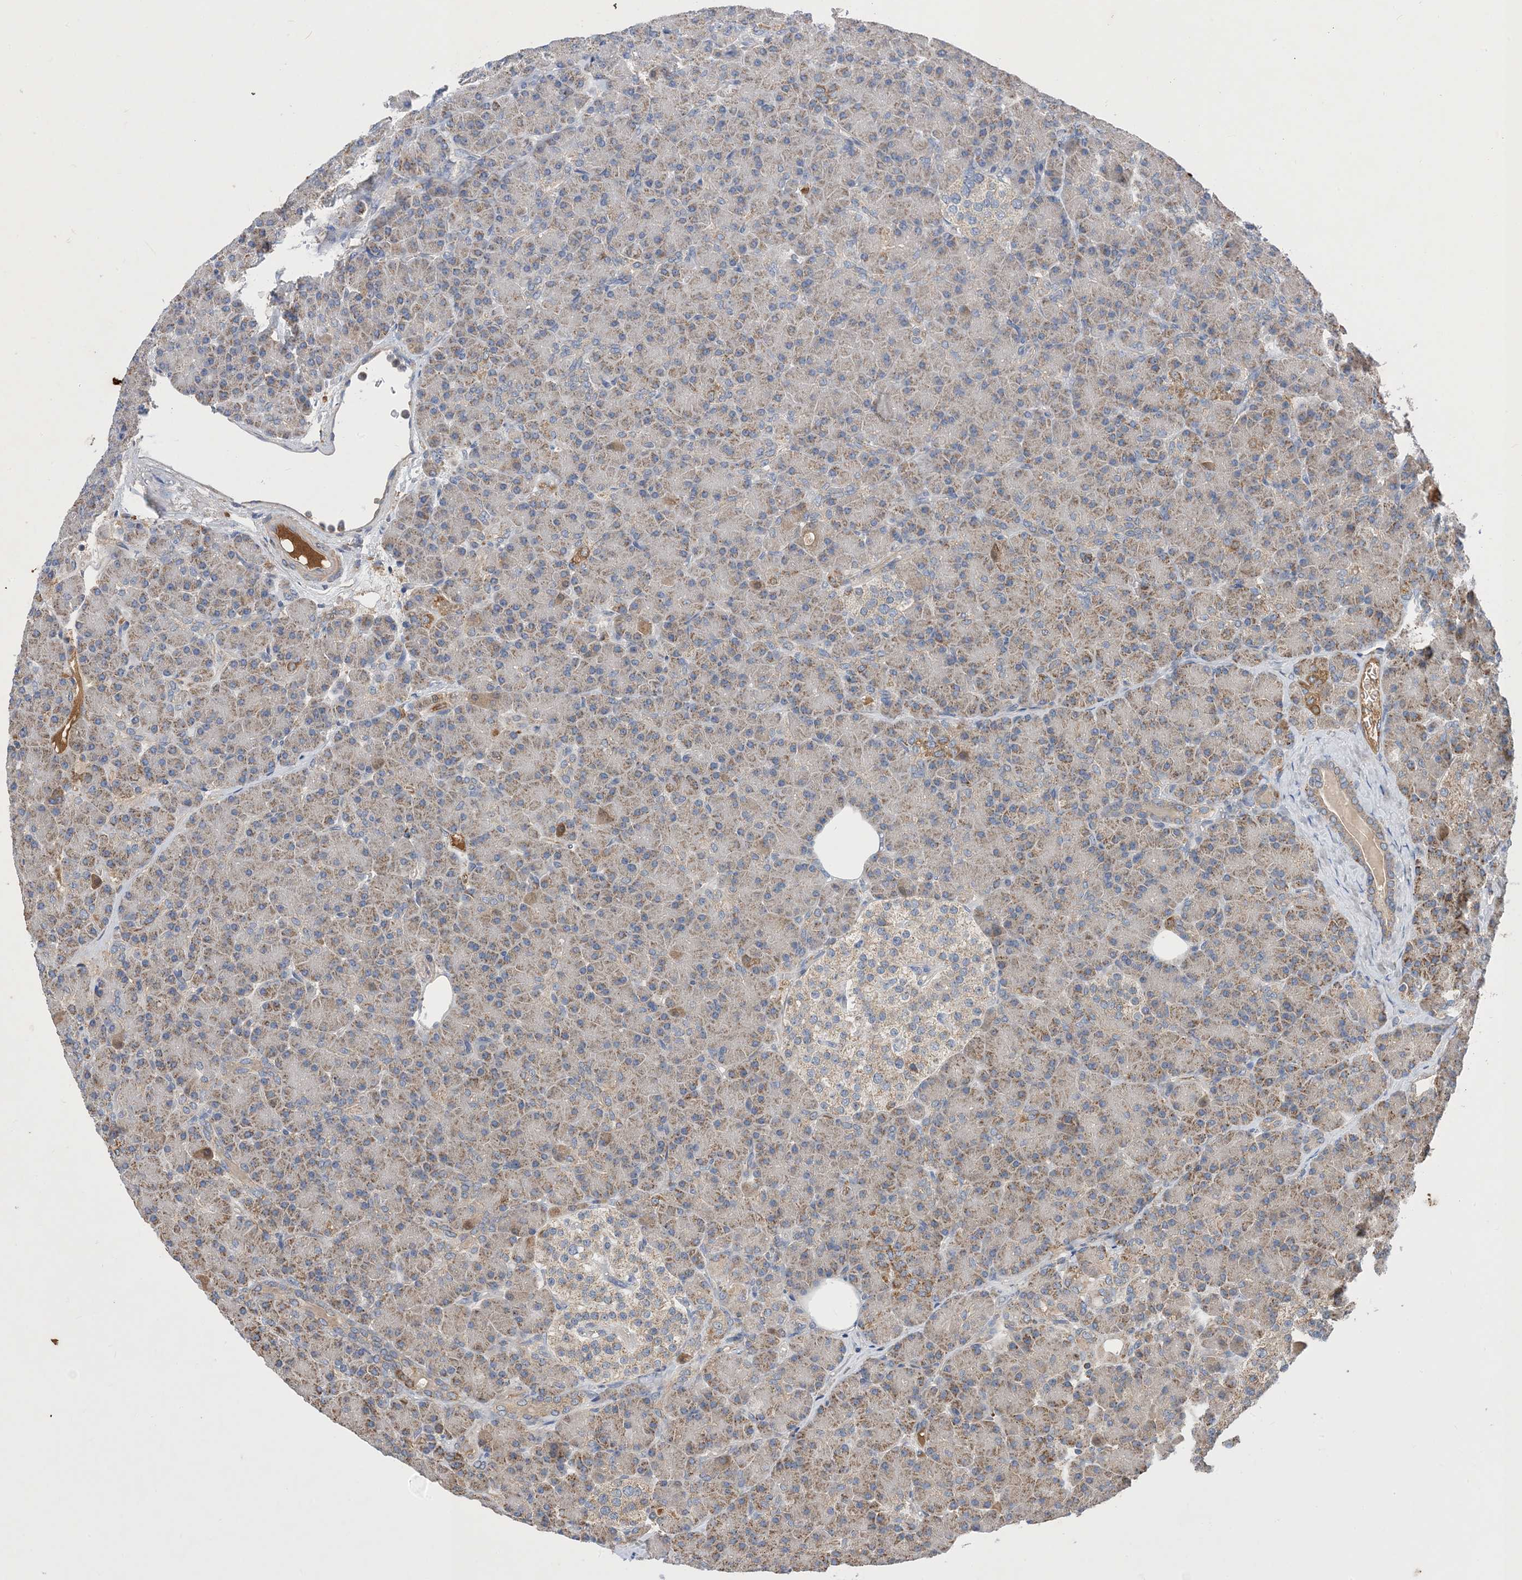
{"staining": {"intensity": "moderate", "quantity": "<25%", "location": "cytoplasmic/membranous"}, "tissue": "pancreas", "cell_type": "Exocrine glandular cells", "image_type": "normal", "snomed": [{"axis": "morphology", "description": "Normal tissue, NOS"}, {"axis": "topography", "description": "Pancreas"}], "caption": "Immunohistochemical staining of unremarkable pancreas exhibits <25% levels of moderate cytoplasmic/membranous protein positivity in approximately <25% of exocrine glandular cells.", "gene": "STK19", "patient": {"sex": "female", "age": 43}}